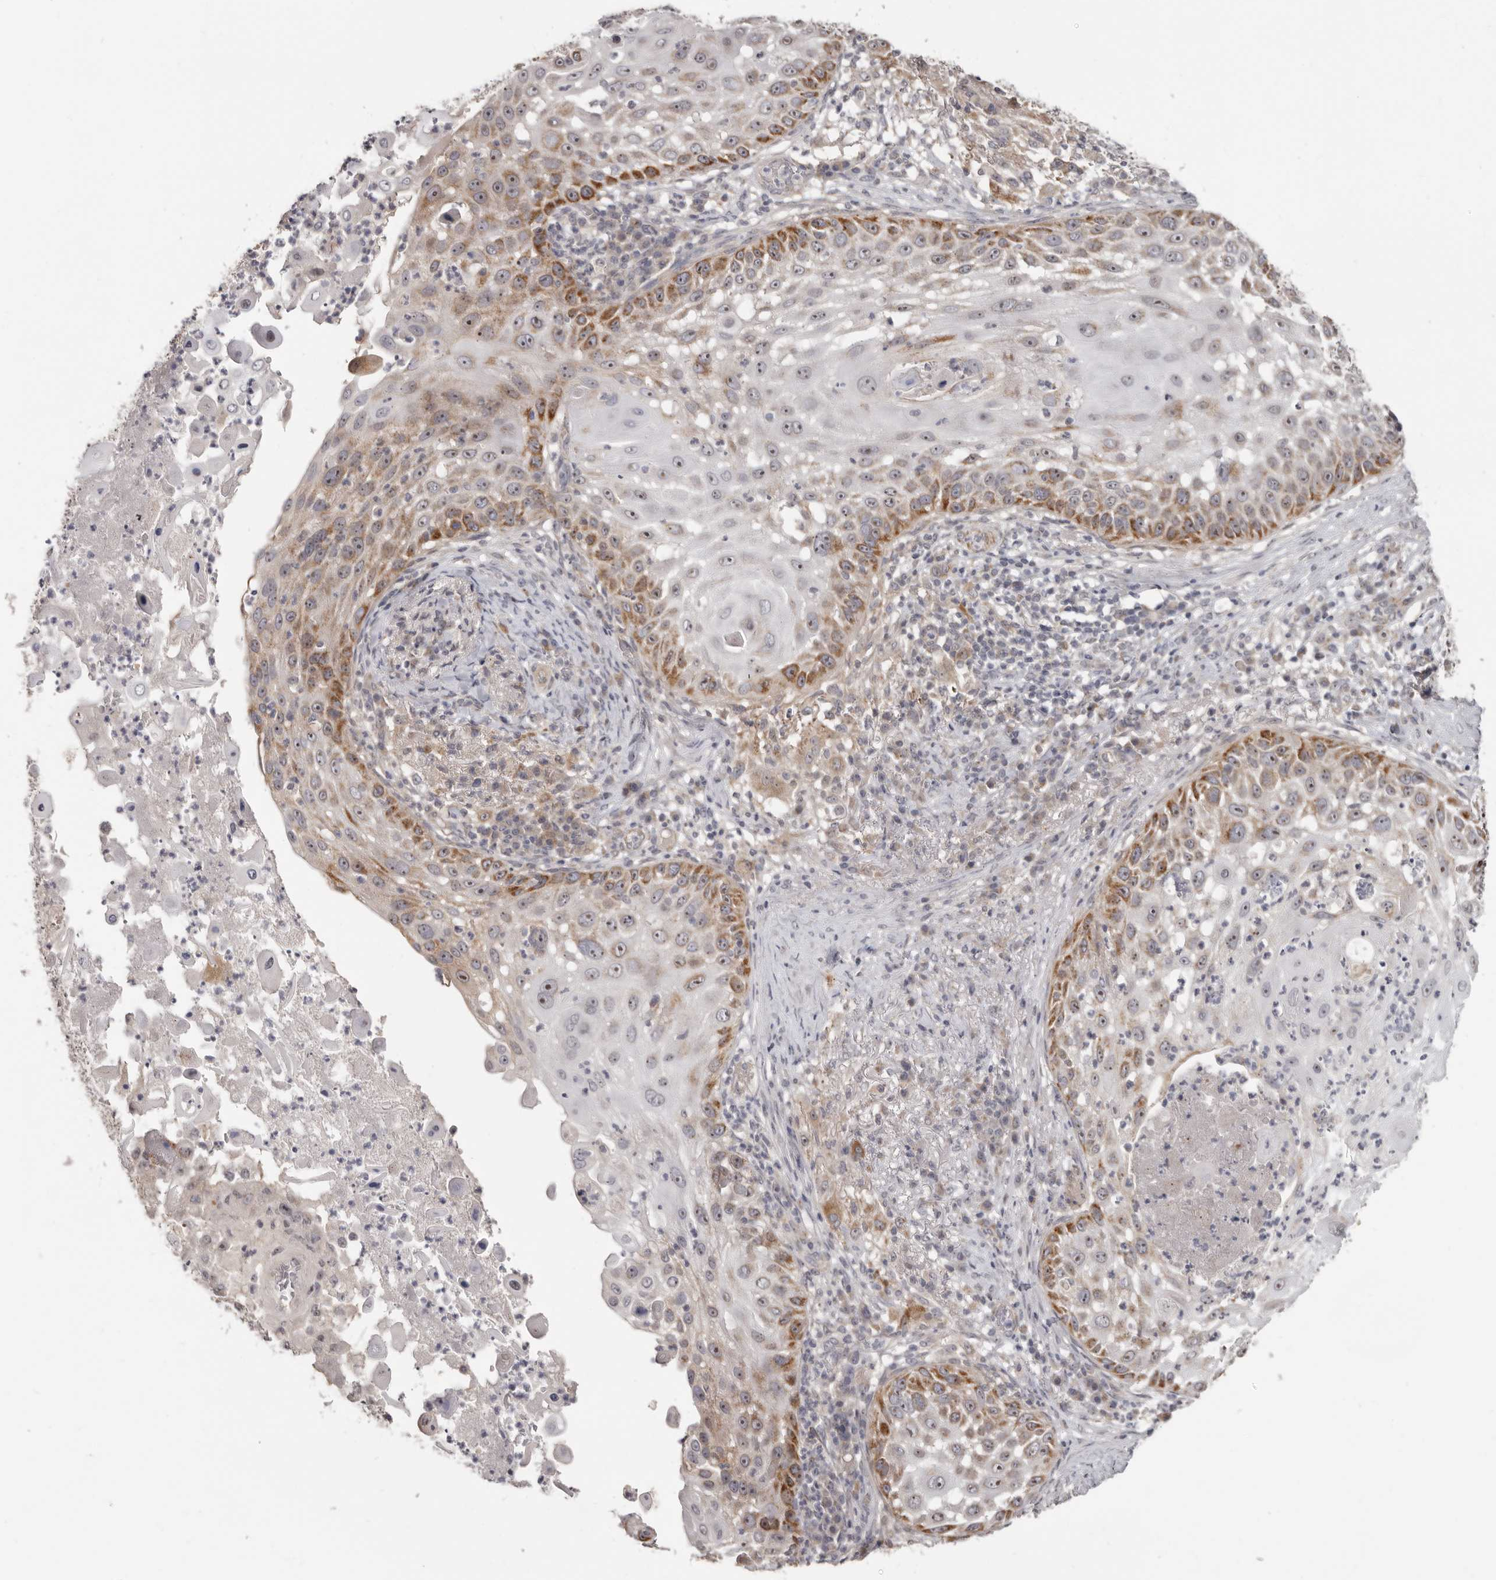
{"staining": {"intensity": "moderate", "quantity": ">75%", "location": "cytoplasmic/membranous,nuclear"}, "tissue": "skin cancer", "cell_type": "Tumor cells", "image_type": "cancer", "snomed": [{"axis": "morphology", "description": "Squamous cell carcinoma, NOS"}, {"axis": "topography", "description": "Skin"}], "caption": "IHC (DAB) staining of human skin cancer (squamous cell carcinoma) reveals moderate cytoplasmic/membranous and nuclear protein staining in approximately >75% of tumor cells.", "gene": "BAD", "patient": {"sex": "female", "age": 44}}